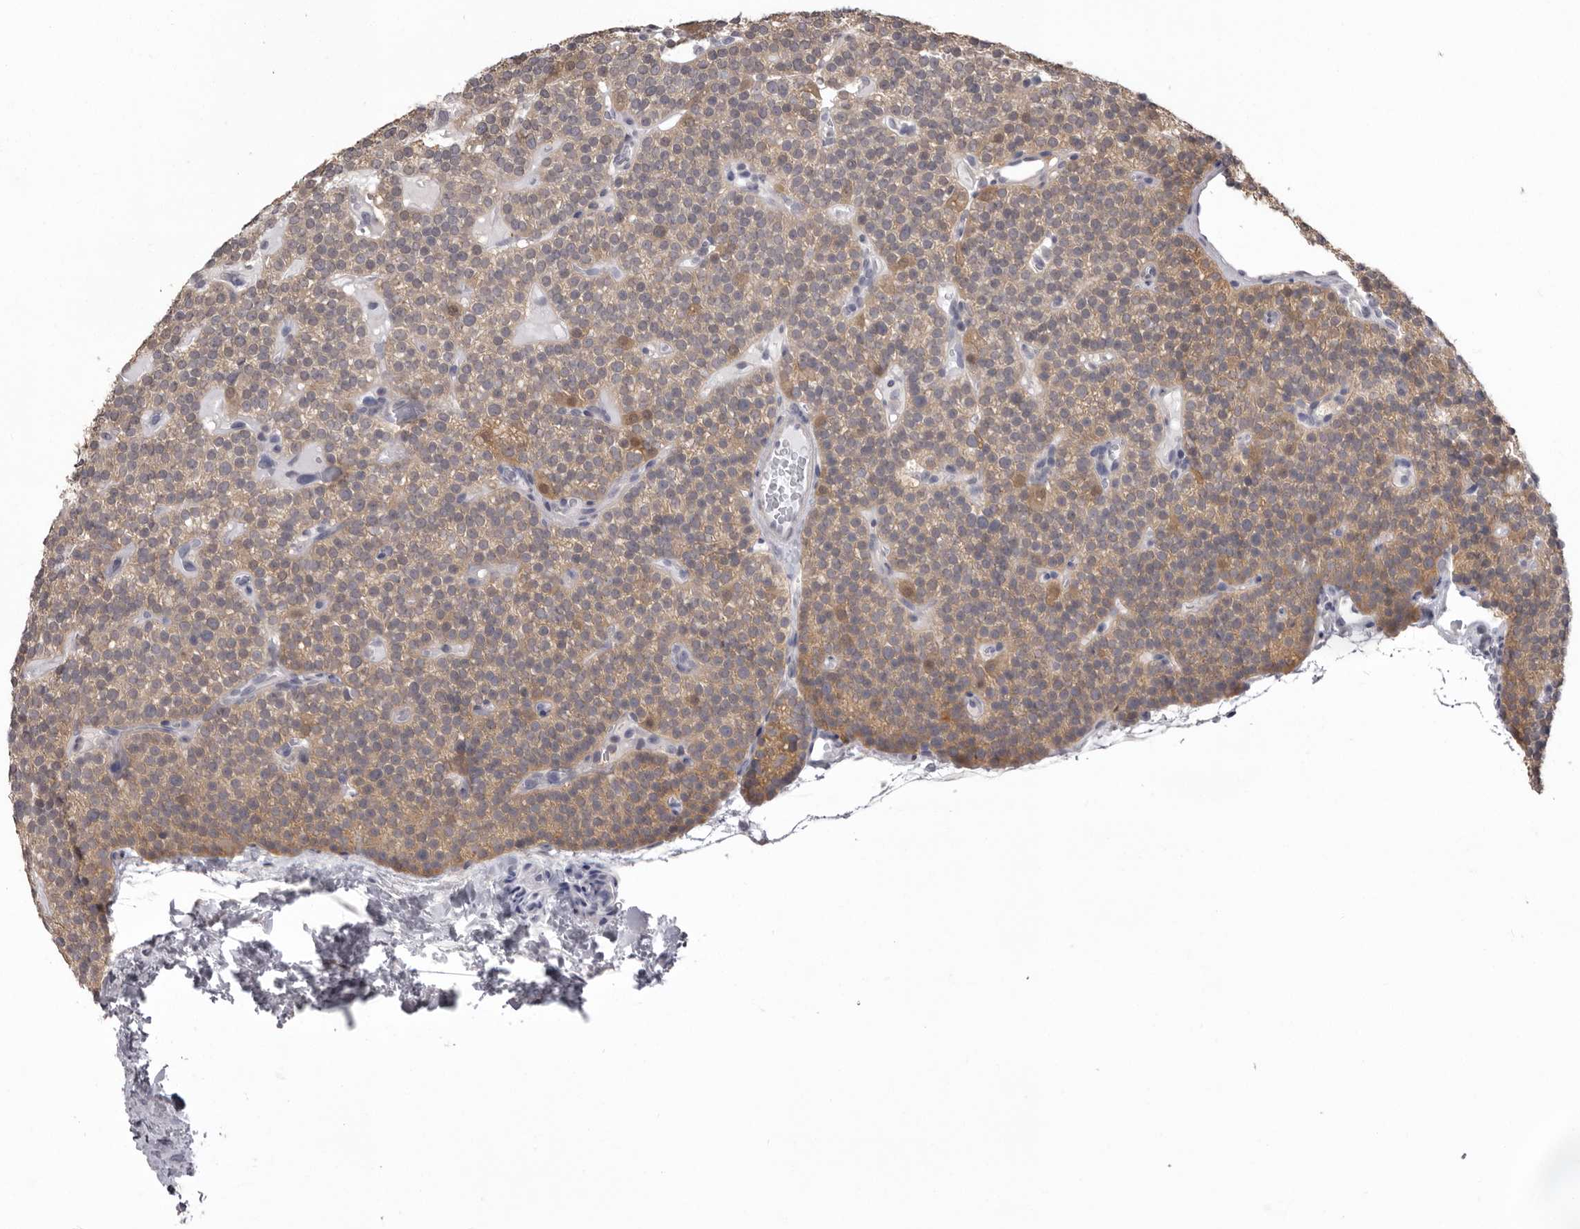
{"staining": {"intensity": "moderate", "quantity": ">75%", "location": "cytoplasmic/membranous"}, "tissue": "parathyroid gland", "cell_type": "Glandular cells", "image_type": "normal", "snomed": [{"axis": "morphology", "description": "Normal tissue, NOS"}, {"axis": "topography", "description": "Parathyroid gland"}], "caption": "A brown stain highlights moderate cytoplasmic/membranous positivity of a protein in glandular cells of normal human parathyroid gland.", "gene": "MDH1", "patient": {"sex": "male", "age": 83}}